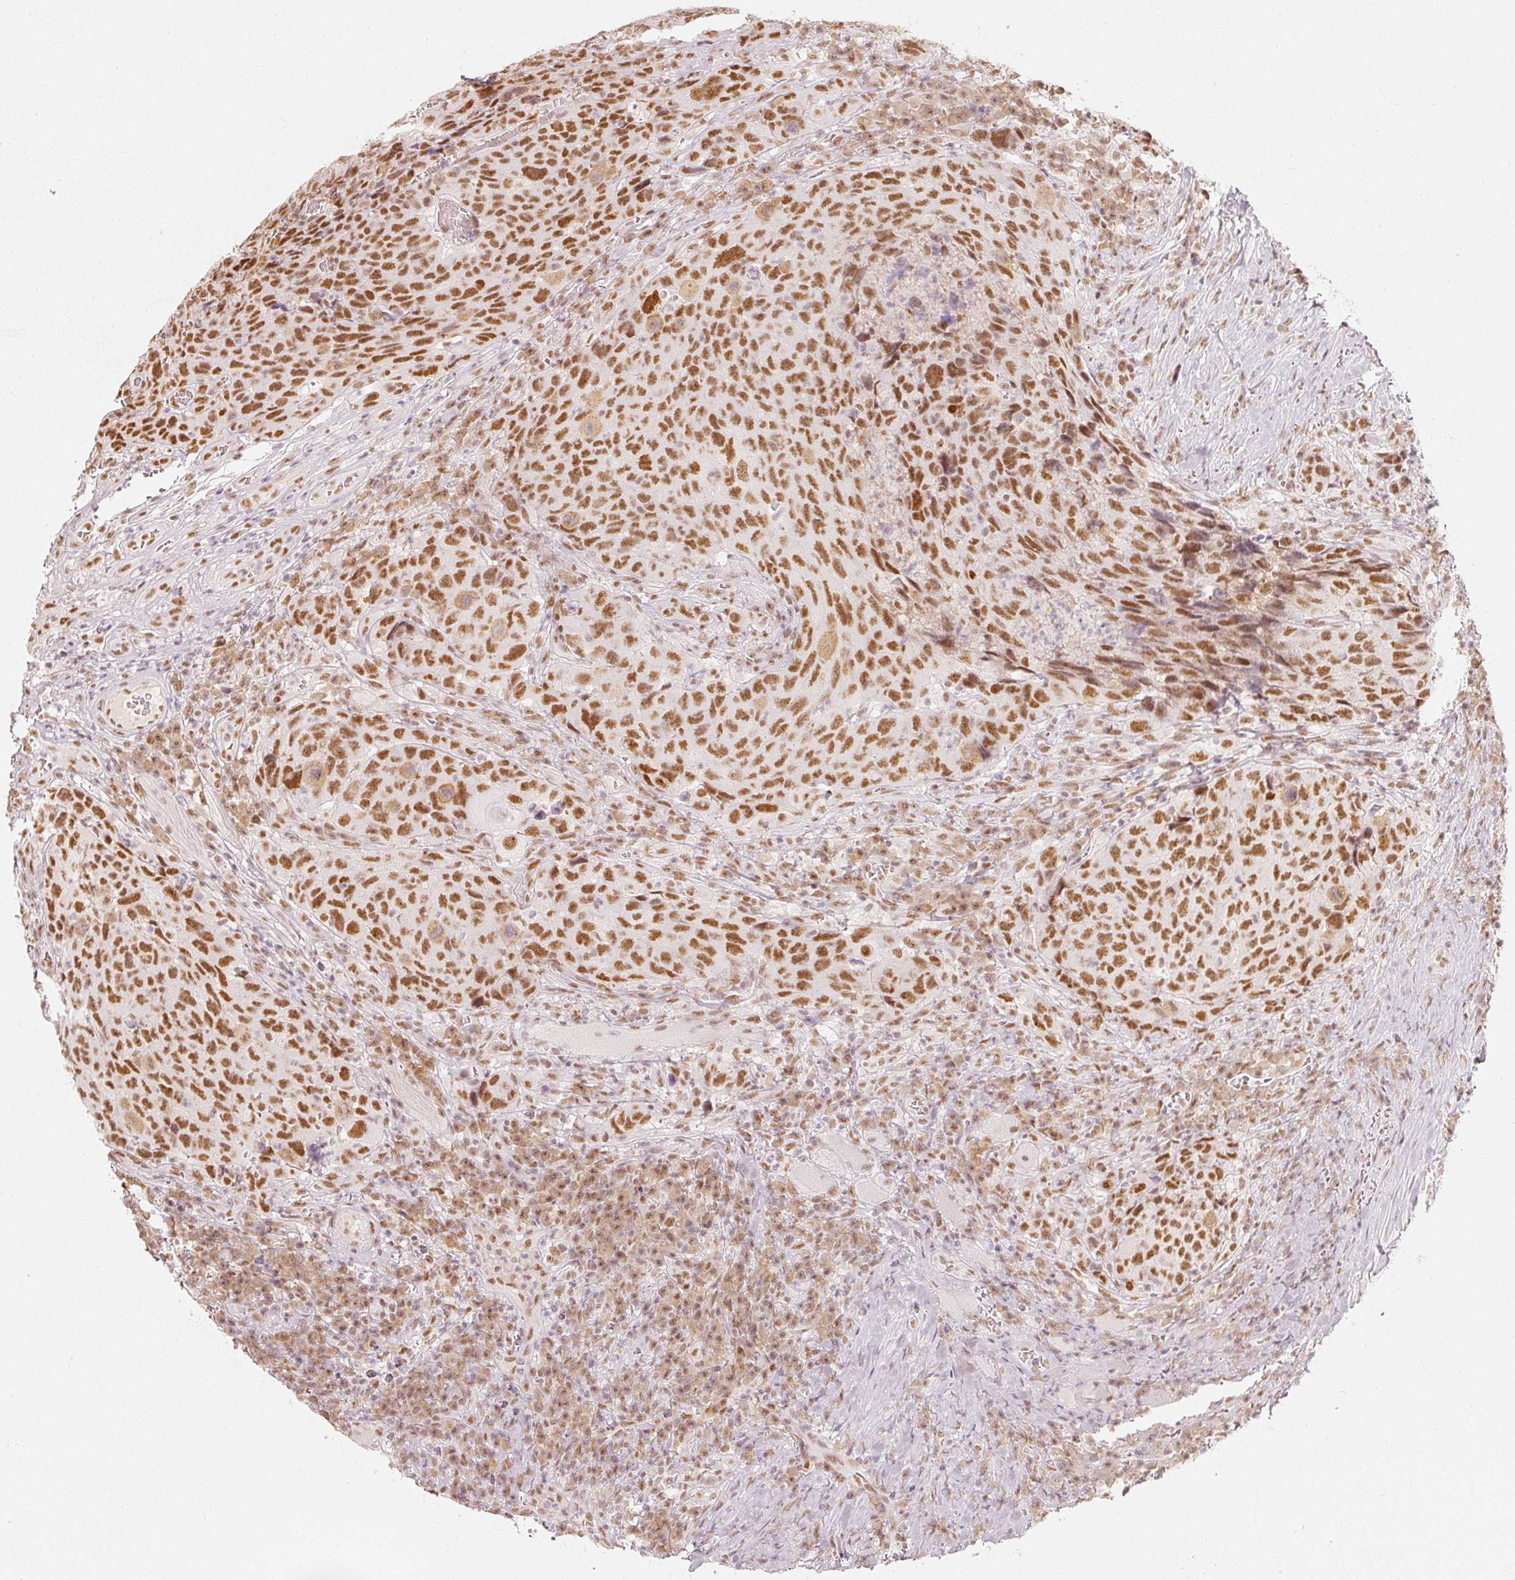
{"staining": {"intensity": "moderate", "quantity": ">75%", "location": "nuclear"}, "tissue": "head and neck cancer", "cell_type": "Tumor cells", "image_type": "cancer", "snomed": [{"axis": "morphology", "description": "Squamous cell carcinoma, NOS"}, {"axis": "topography", "description": "Head-Neck"}], "caption": "Squamous cell carcinoma (head and neck) was stained to show a protein in brown. There is medium levels of moderate nuclear positivity in about >75% of tumor cells.", "gene": "PPP1R10", "patient": {"sex": "male", "age": 66}}